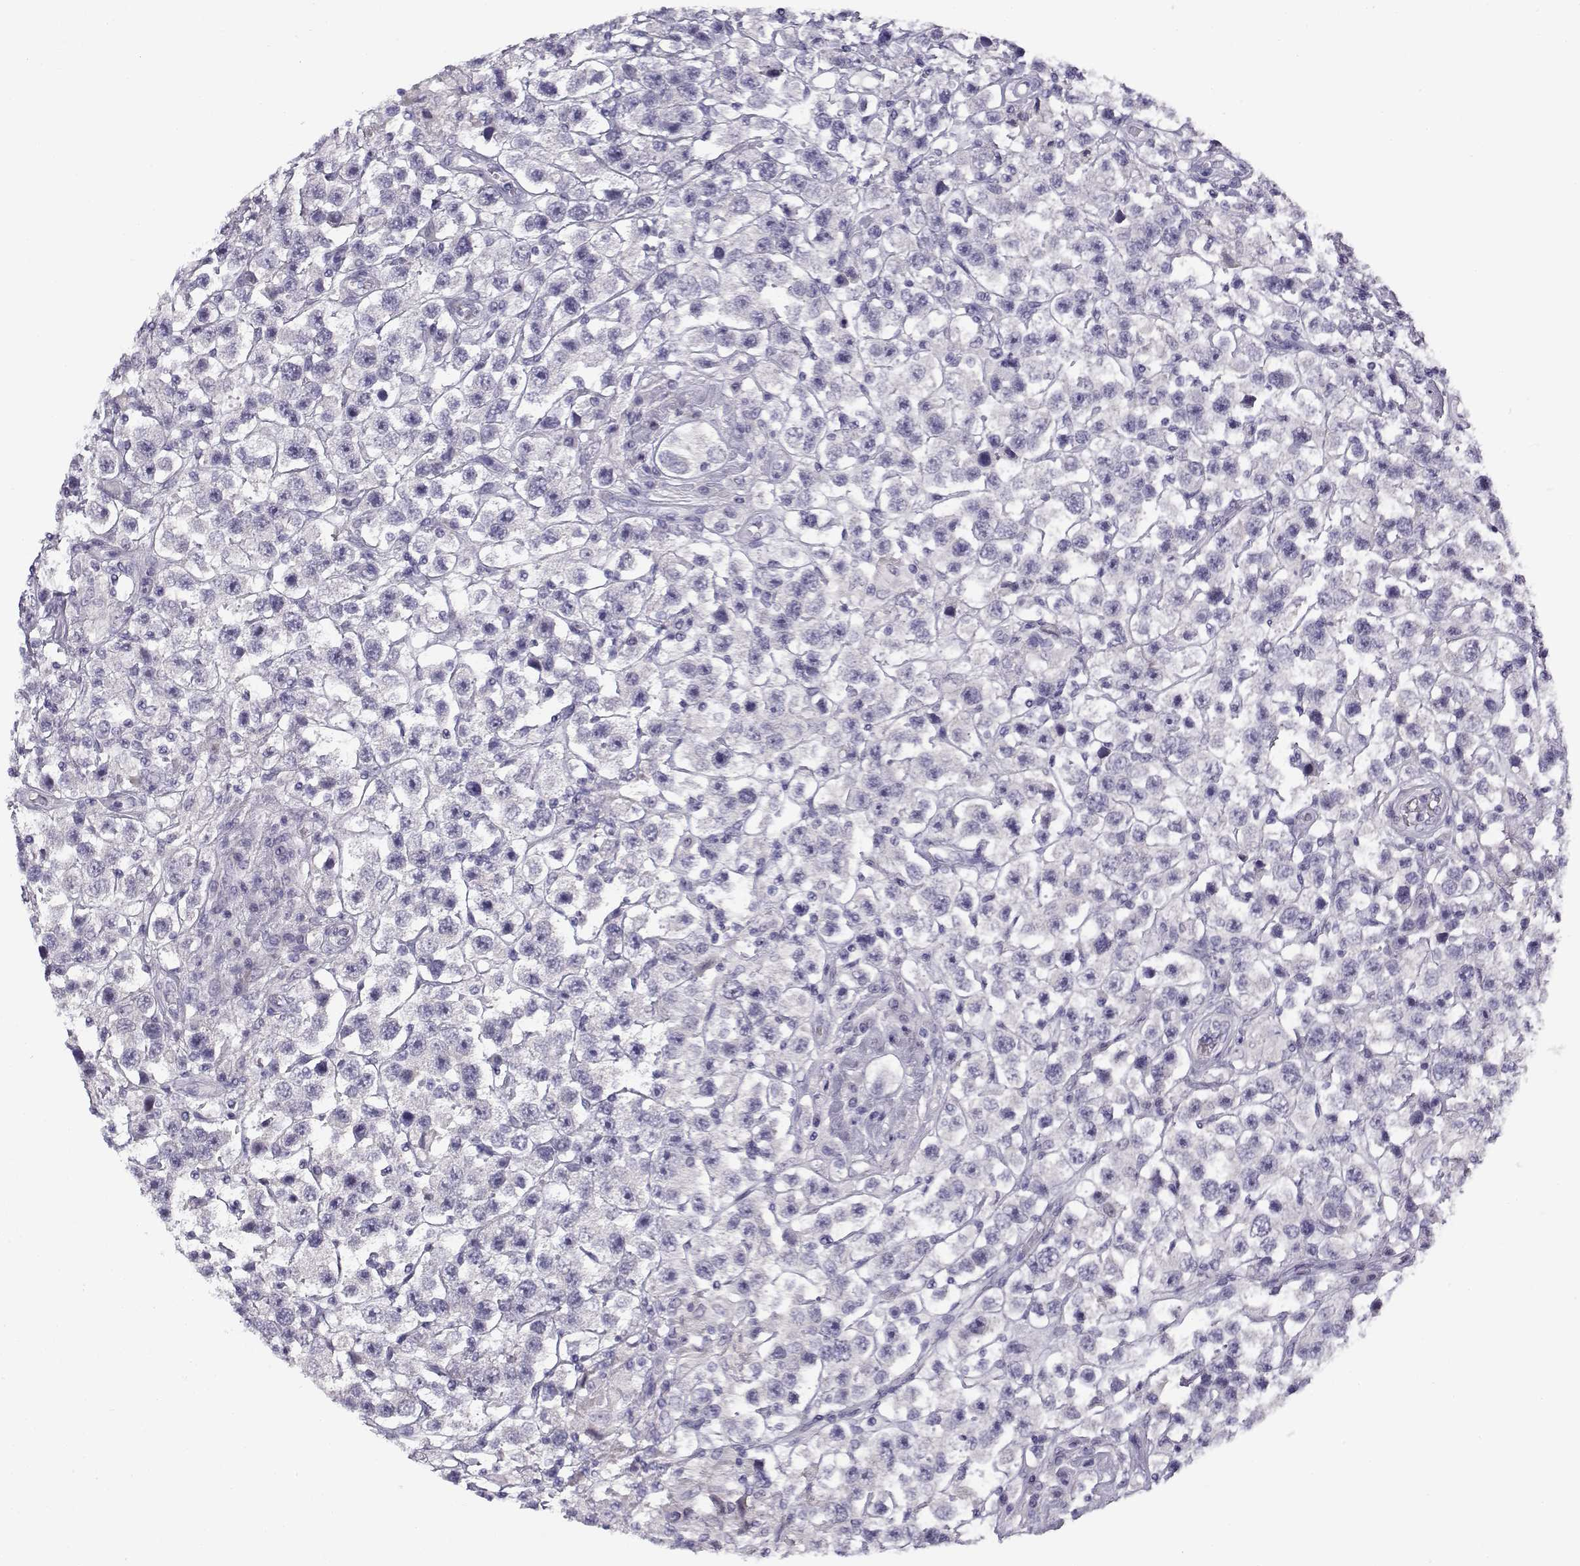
{"staining": {"intensity": "negative", "quantity": "none", "location": "none"}, "tissue": "testis cancer", "cell_type": "Tumor cells", "image_type": "cancer", "snomed": [{"axis": "morphology", "description": "Seminoma, NOS"}, {"axis": "topography", "description": "Testis"}], "caption": "The immunohistochemistry image has no significant staining in tumor cells of testis cancer (seminoma) tissue.", "gene": "CREB3L3", "patient": {"sex": "male", "age": 45}}